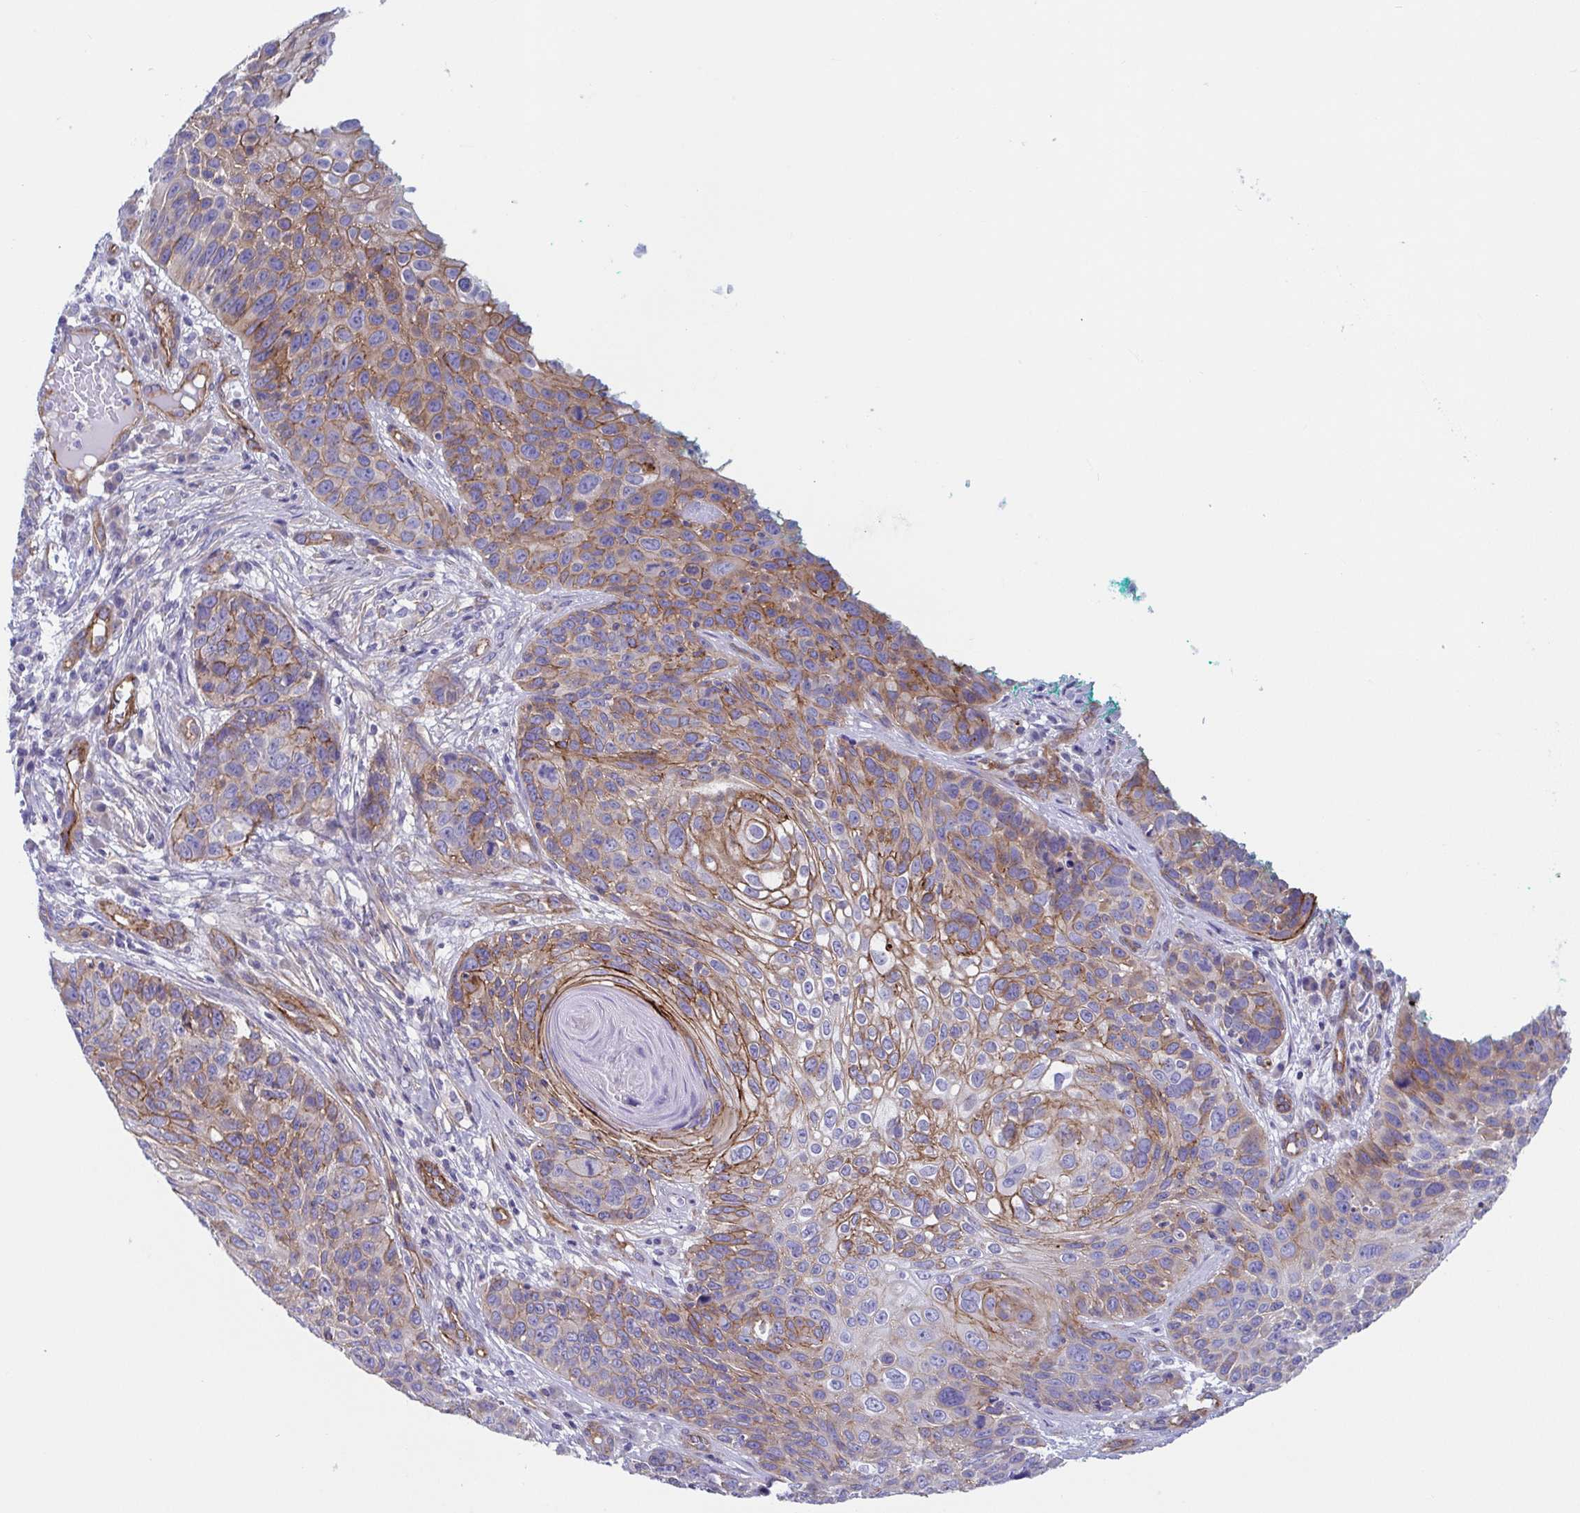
{"staining": {"intensity": "moderate", "quantity": "25%-75%", "location": "cytoplasmic/membranous"}, "tissue": "skin cancer", "cell_type": "Tumor cells", "image_type": "cancer", "snomed": [{"axis": "morphology", "description": "Squamous cell carcinoma, NOS"}, {"axis": "topography", "description": "Skin"}], "caption": "The image demonstrates a brown stain indicating the presence of a protein in the cytoplasmic/membranous of tumor cells in skin cancer. The staining was performed using DAB (3,3'-diaminobenzidine), with brown indicating positive protein expression. Nuclei are stained blue with hematoxylin.", "gene": "TRAM2", "patient": {"sex": "male", "age": 92}}